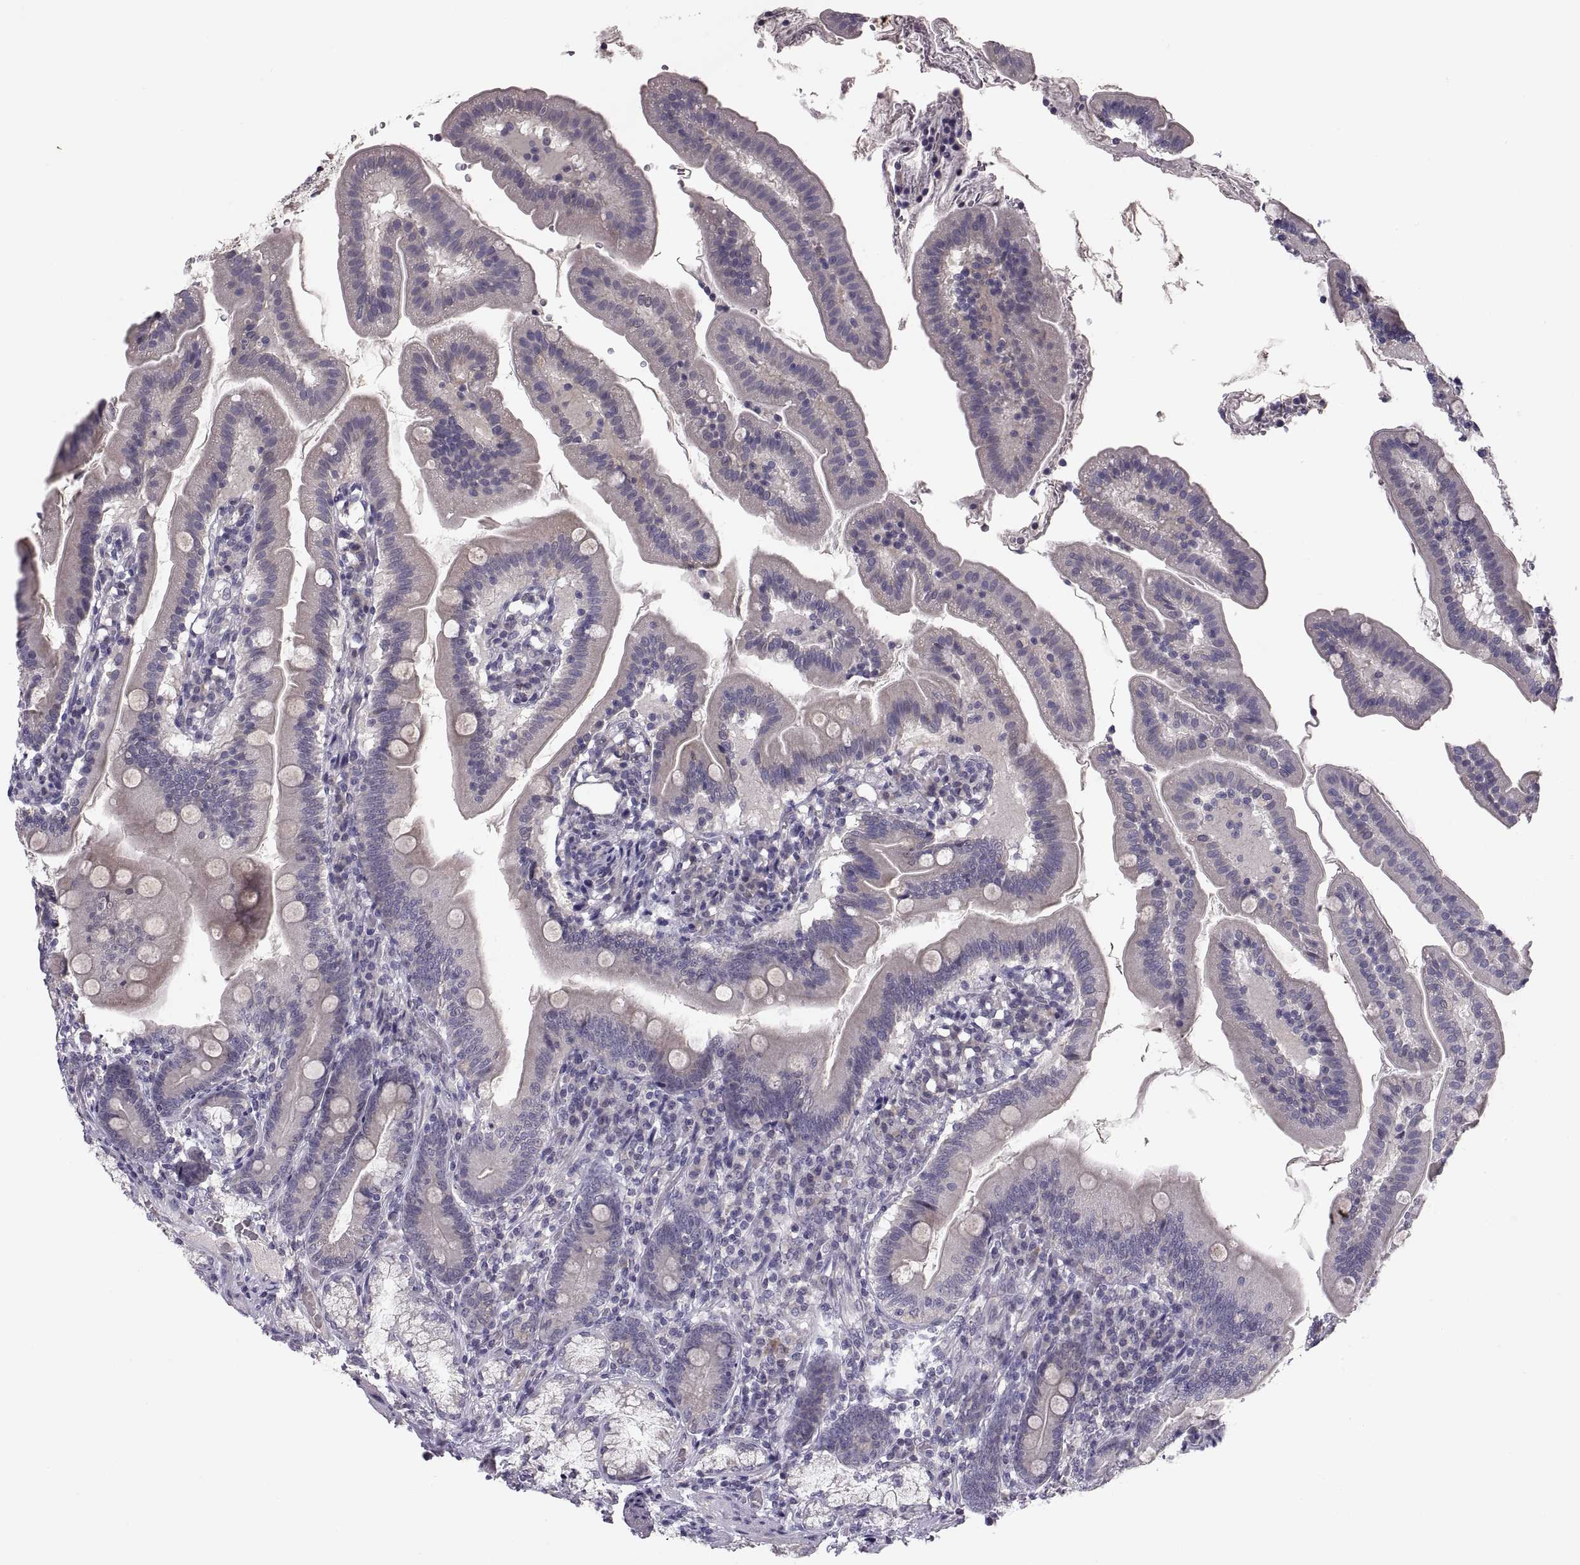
{"staining": {"intensity": "weak", "quantity": "25%-75%", "location": "cytoplasmic/membranous"}, "tissue": "duodenum", "cell_type": "Glandular cells", "image_type": "normal", "snomed": [{"axis": "morphology", "description": "Normal tissue, NOS"}, {"axis": "topography", "description": "Duodenum"}], "caption": "The histopathology image displays immunohistochemical staining of unremarkable duodenum. There is weak cytoplasmic/membranous expression is present in approximately 25%-75% of glandular cells.", "gene": "PAX2", "patient": {"sex": "female", "age": 67}}